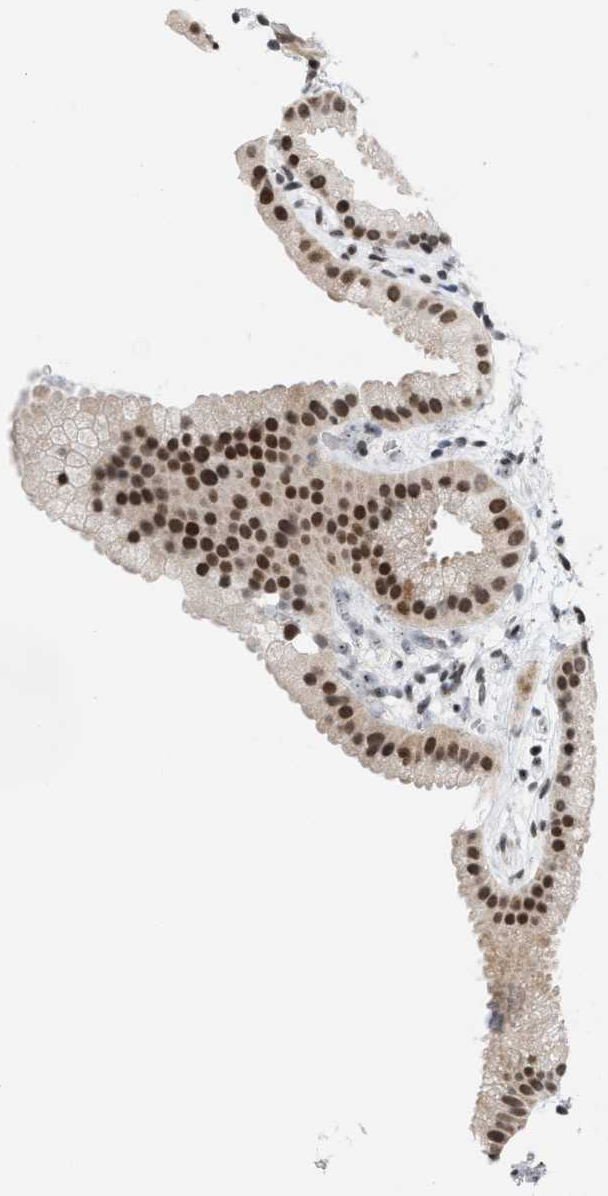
{"staining": {"intensity": "strong", "quantity": ">75%", "location": "nuclear"}, "tissue": "gallbladder", "cell_type": "Glandular cells", "image_type": "normal", "snomed": [{"axis": "morphology", "description": "Normal tissue, NOS"}, {"axis": "topography", "description": "Gallbladder"}], "caption": "Immunohistochemistry (IHC) staining of unremarkable gallbladder, which demonstrates high levels of strong nuclear staining in about >75% of glandular cells indicating strong nuclear protein expression. The staining was performed using DAB (3,3'-diaminobenzidine) (brown) for protein detection and nuclei were counterstained in hematoxylin (blue).", "gene": "ANKRD6", "patient": {"sex": "female", "age": 64}}